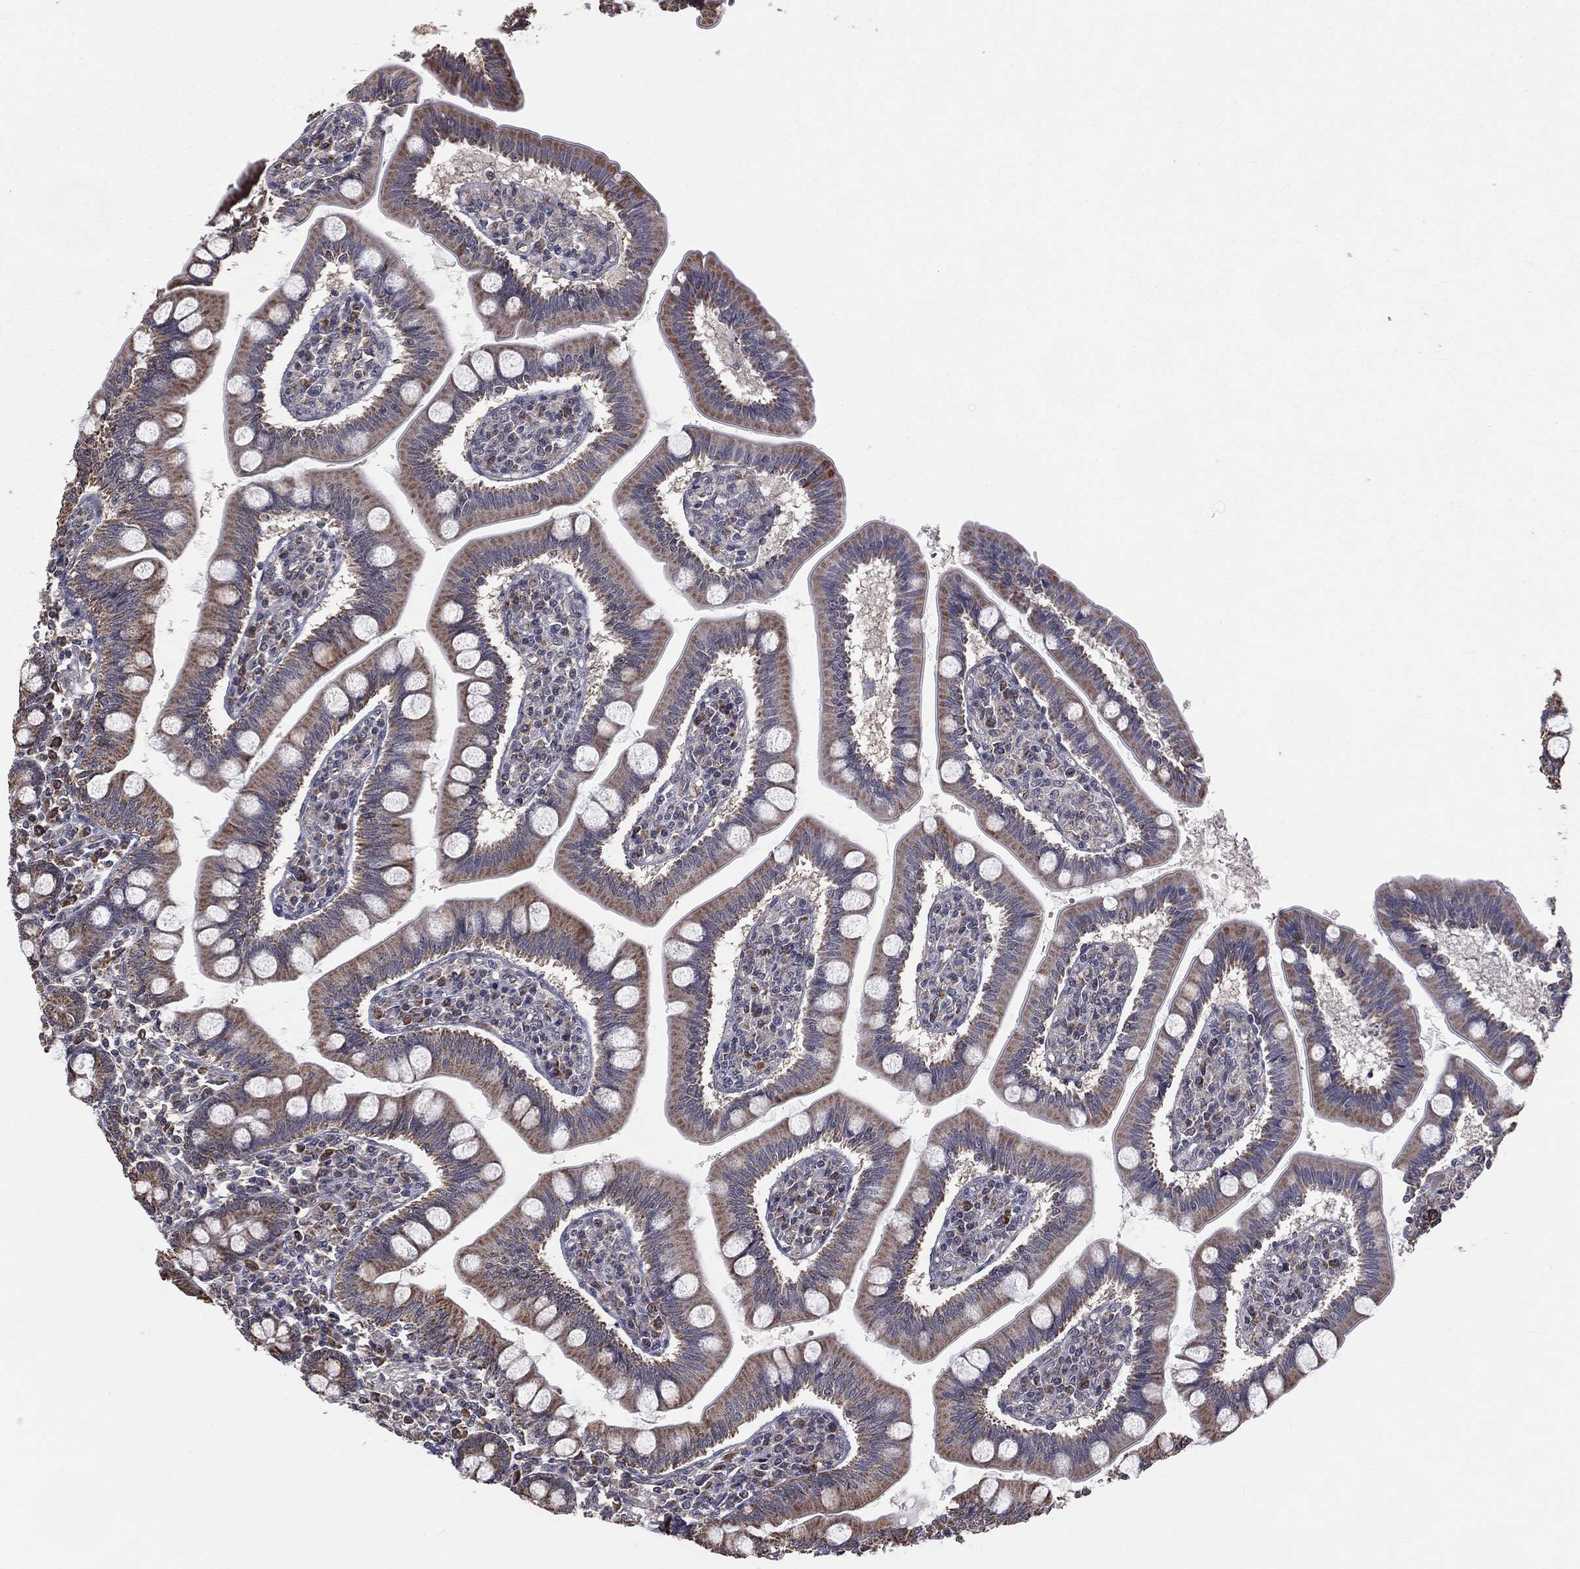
{"staining": {"intensity": "strong", "quantity": "25%-75%", "location": "cytoplasmic/membranous"}, "tissue": "small intestine", "cell_type": "Glandular cells", "image_type": "normal", "snomed": [{"axis": "morphology", "description": "Normal tissue, NOS"}, {"axis": "topography", "description": "Small intestine"}], "caption": "A high amount of strong cytoplasmic/membranous positivity is seen in approximately 25%-75% of glandular cells in normal small intestine.", "gene": "MRPL46", "patient": {"sex": "male", "age": 88}}